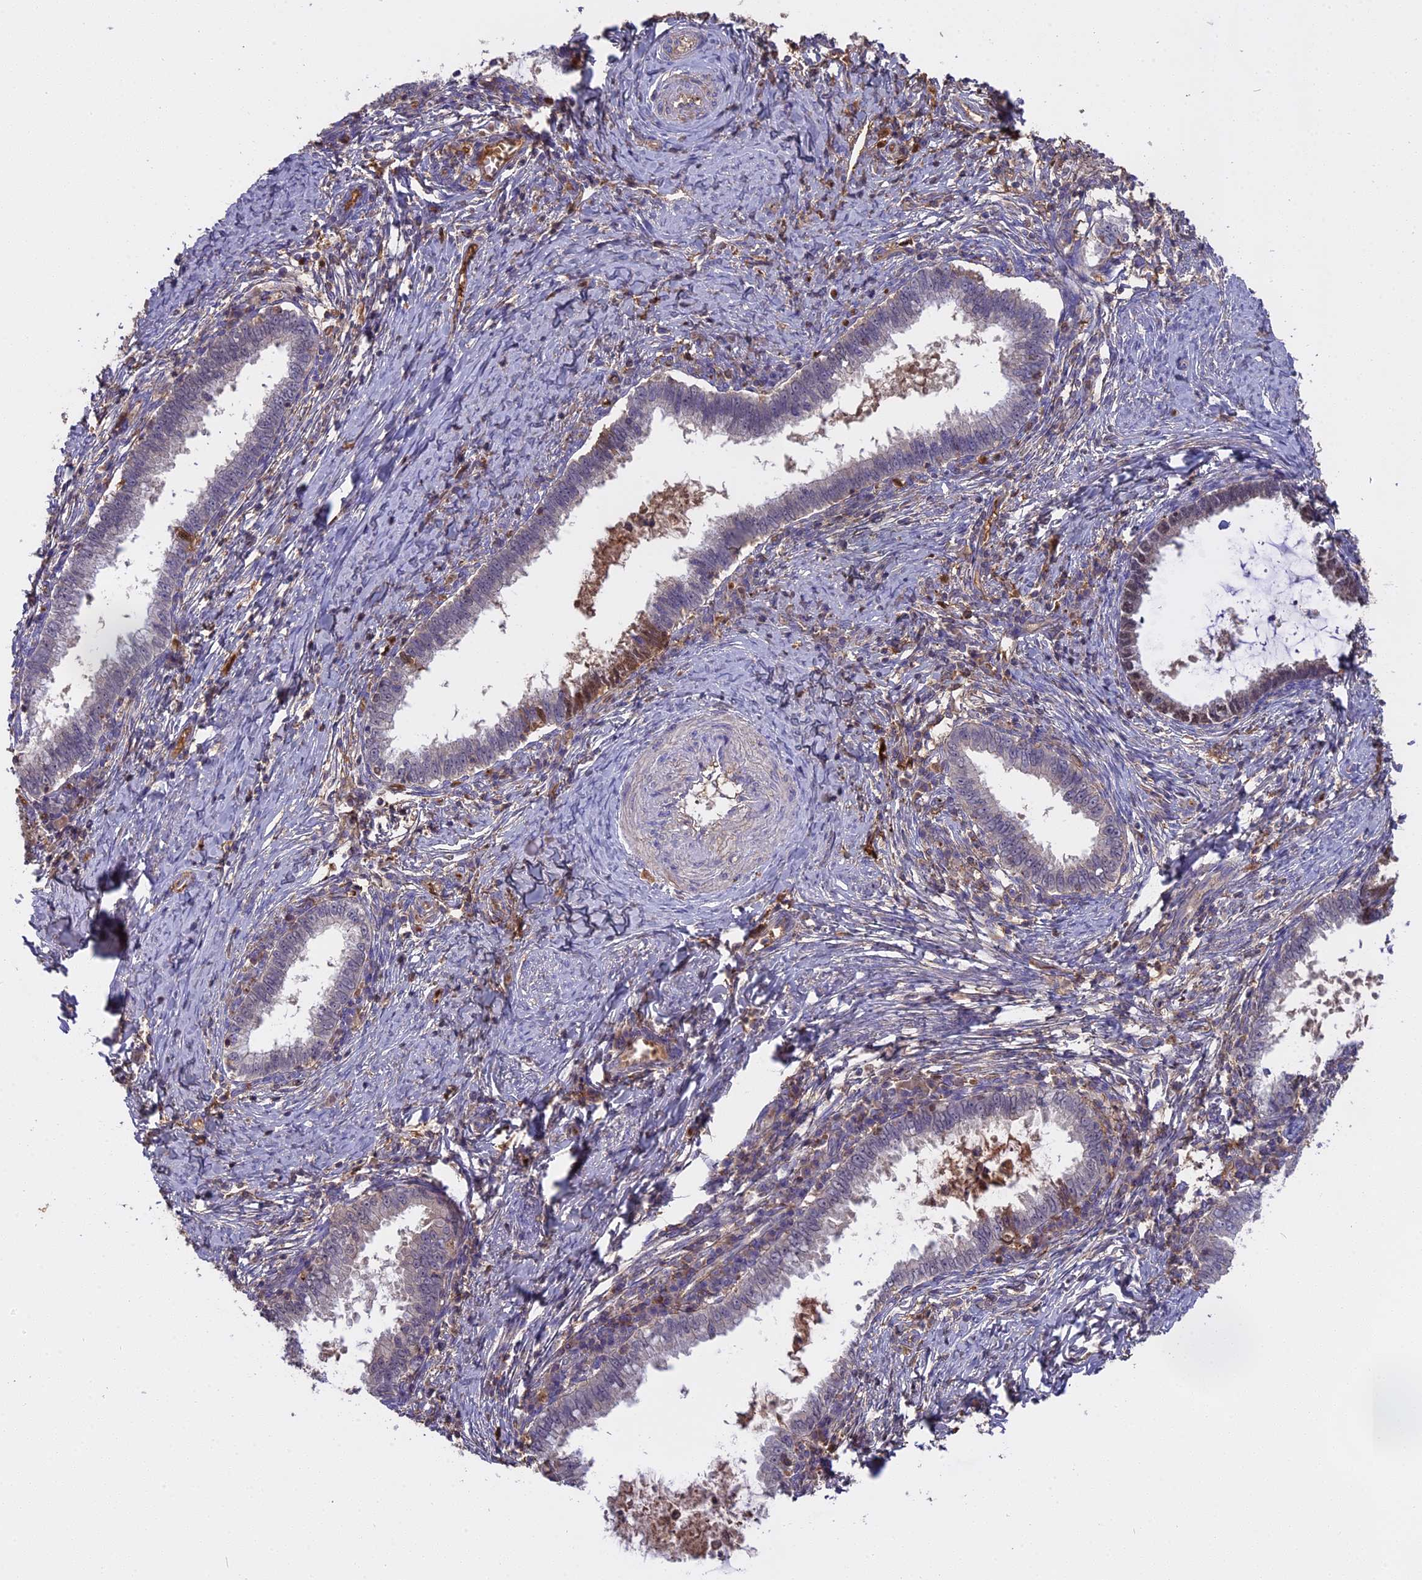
{"staining": {"intensity": "negative", "quantity": "none", "location": "none"}, "tissue": "cervical cancer", "cell_type": "Tumor cells", "image_type": "cancer", "snomed": [{"axis": "morphology", "description": "Adenocarcinoma, NOS"}, {"axis": "topography", "description": "Cervix"}], "caption": "IHC of human cervical cancer (adenocarcinoma) demonstrates no staining in tumor cells.", "gene": "CFAP119", "patient": {"sex": "female", "age": 36}}